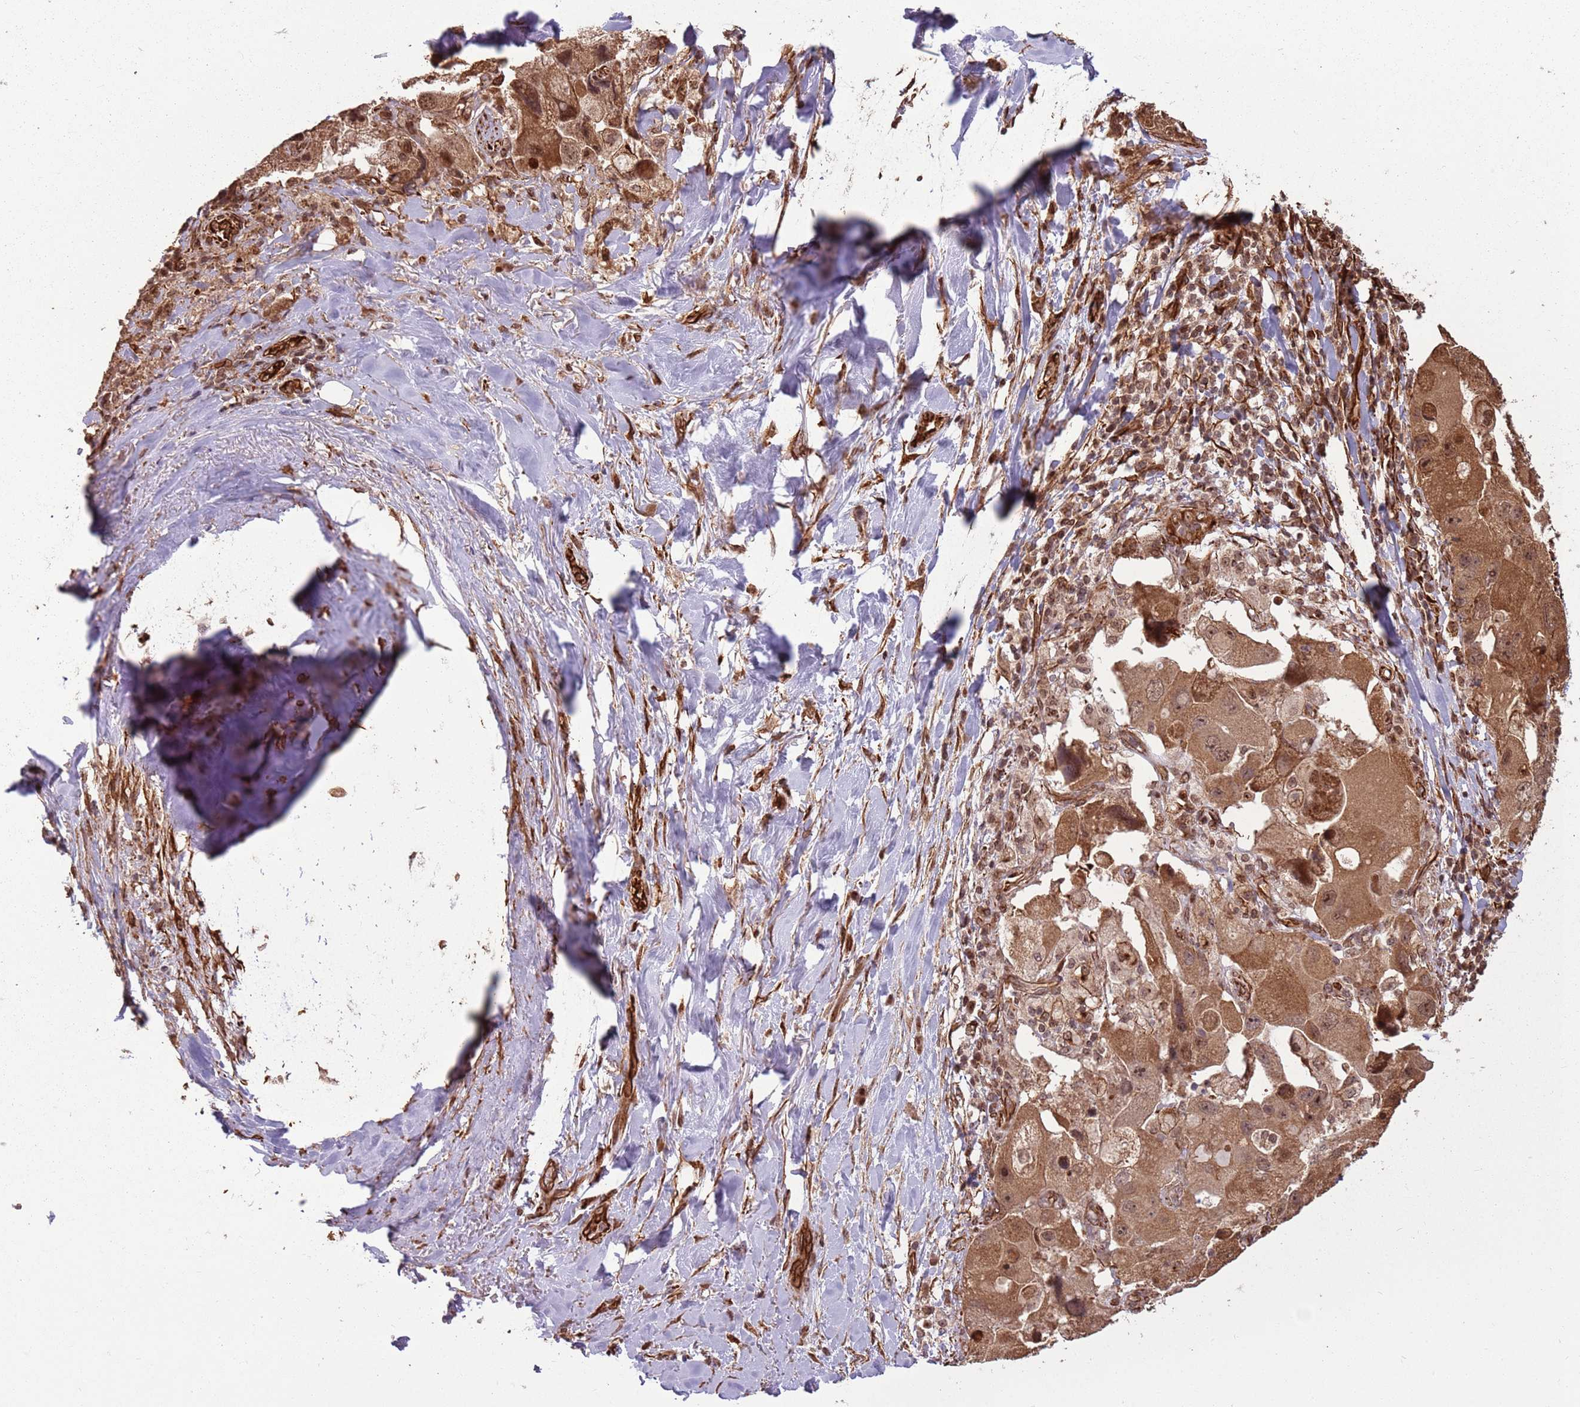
{"staining": {"intensity": "moderate", "quantity": ">75%", "location": "cytoplasmic/membranous,nuclear"}, "tissue": "lung cancer", "cell_type": "Tumor cells", "image_type": "cancer", "snomed": [{"axis": "morphology", "description": "Adenocarcinoma, NOS"}, {"axis": "topography", "description": "Lung"}], "caption": "Brown immunohistochemical staining in lung adenocarcinoma shows moderate cytoplasmic/membranous and nuclear expression in about >75% of tumor cells. Using DAB (brown) and hematoxylin (blue) stains, captured at high magnification using brightfield microscopy.", "gene": "ADAMTS3", "patient": {"sex": "female", "age": 54}}